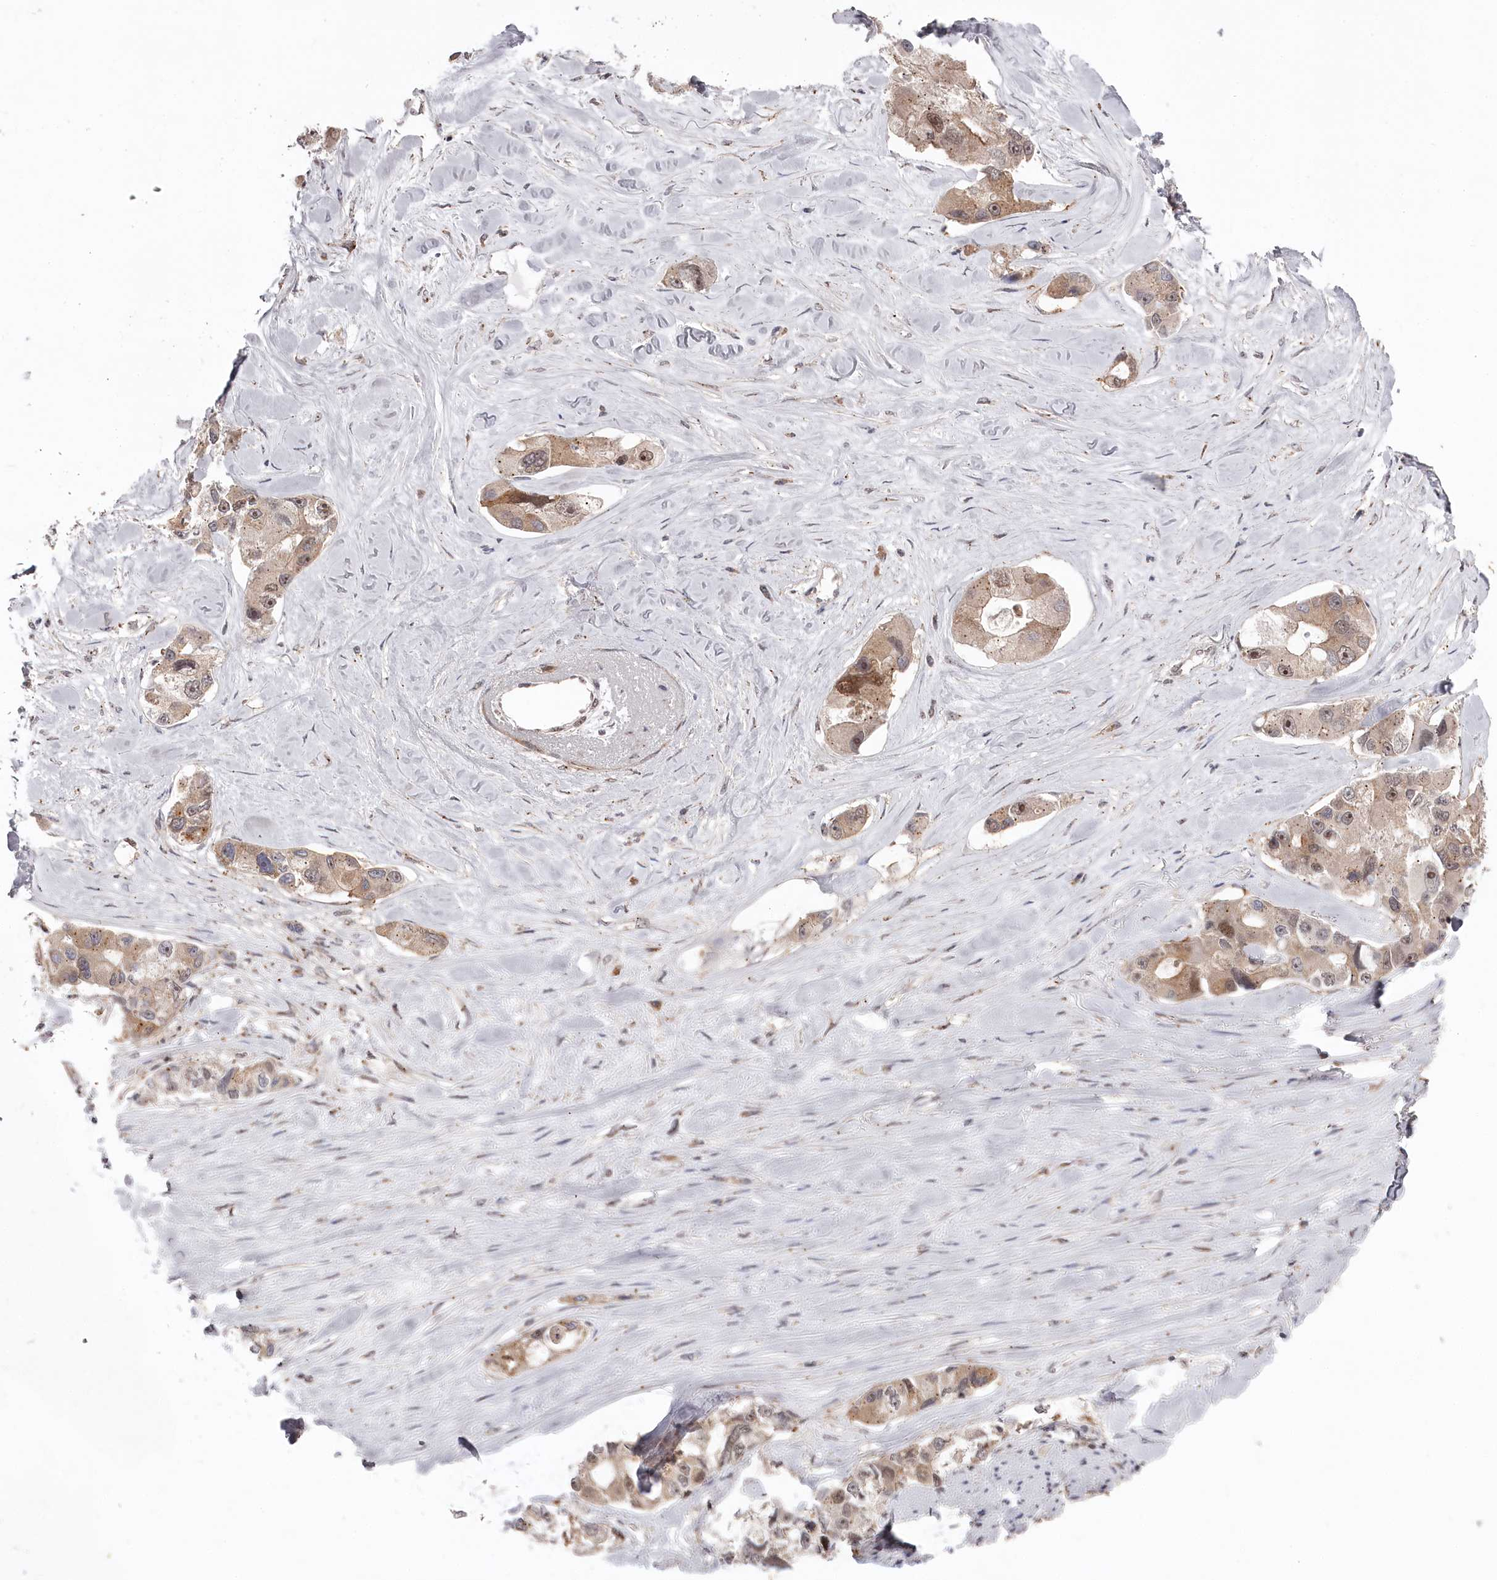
{"staining": {"intensity": "moderate", "quantity": ">75%", "location": "cytoplasmic/membranous,nuclear"}, "tissue": "lung cancer", "cell_type": "Tumor cells", "image_type": "cancer", "snomed": [{"axis": "morphology", "description": "Adenocarcinoma, NOS"}, {"axis": "topography", "description": "Lung"}], "caption": "An immunohistochemistry (IHC) photomicrograph of tumor tissue is shown. Protein staining in brown labels moderate cytoplasmic/membranous and nuclear positivity in adenocarcinoma (lung) within tumor cells.", "gene": "EXOSC1", "patient": {"sex": "female", "age": 54}}